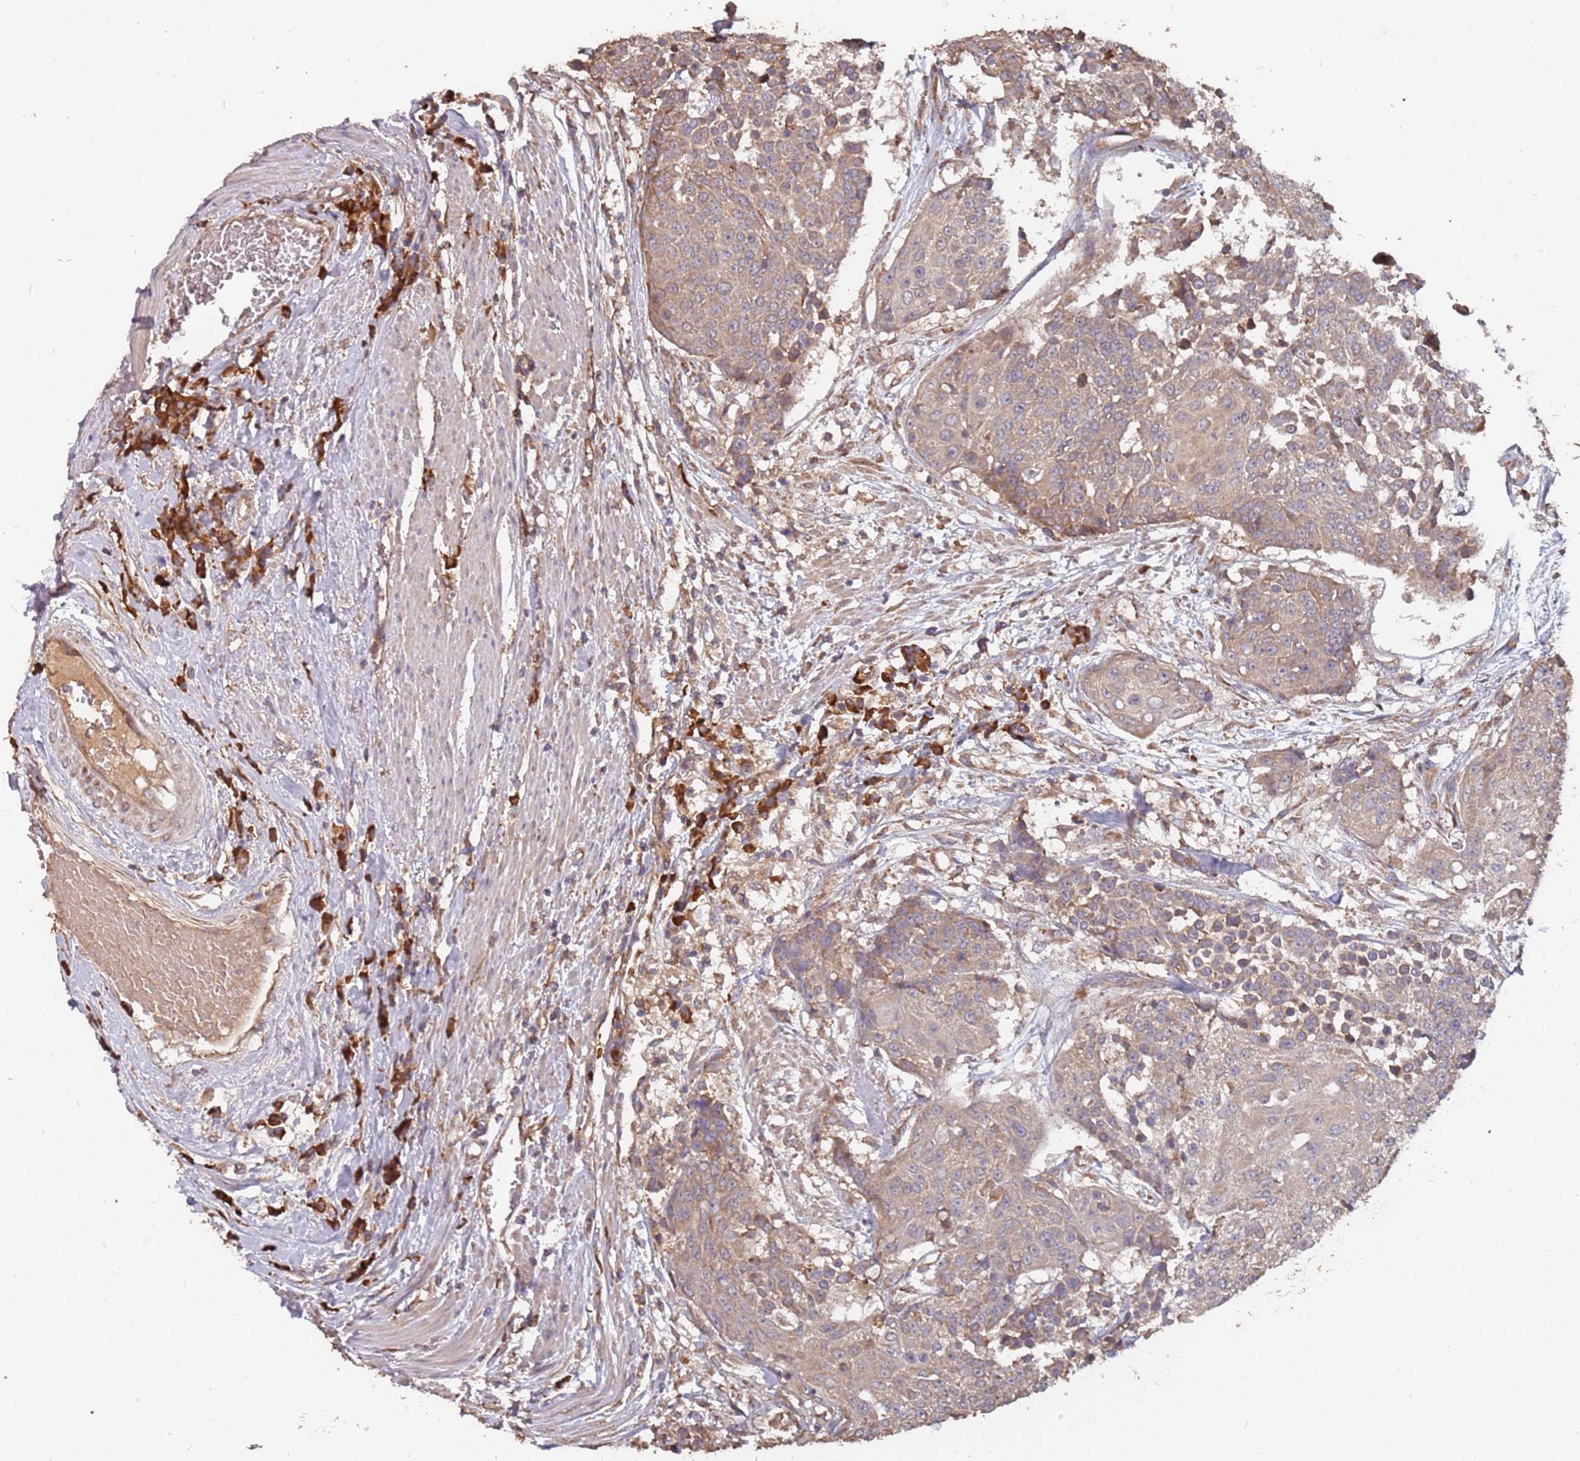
{"staining": {"intensity": "moderate", "quantity": ">75%", "location": "cytoplasmic/membranous"}, "tissue": "urothelial cancer", "cell_type": "Tumor cells", "image_type": "cancer", "snomed": [{"axis": "morphology", "description": "Urothelial carcinoma, High grade"}, {"axis": "topography", "description": "Urinary bladder"}], "caption": "The photomicrograph demonstrates immunohistochemical staining of urothelial cancer. There is moderate cytoplasmic/membranous expression is present in about >75% of tumor cells.", "gene": "ATG5", "patient": {"sex": "female", "age": 63}}